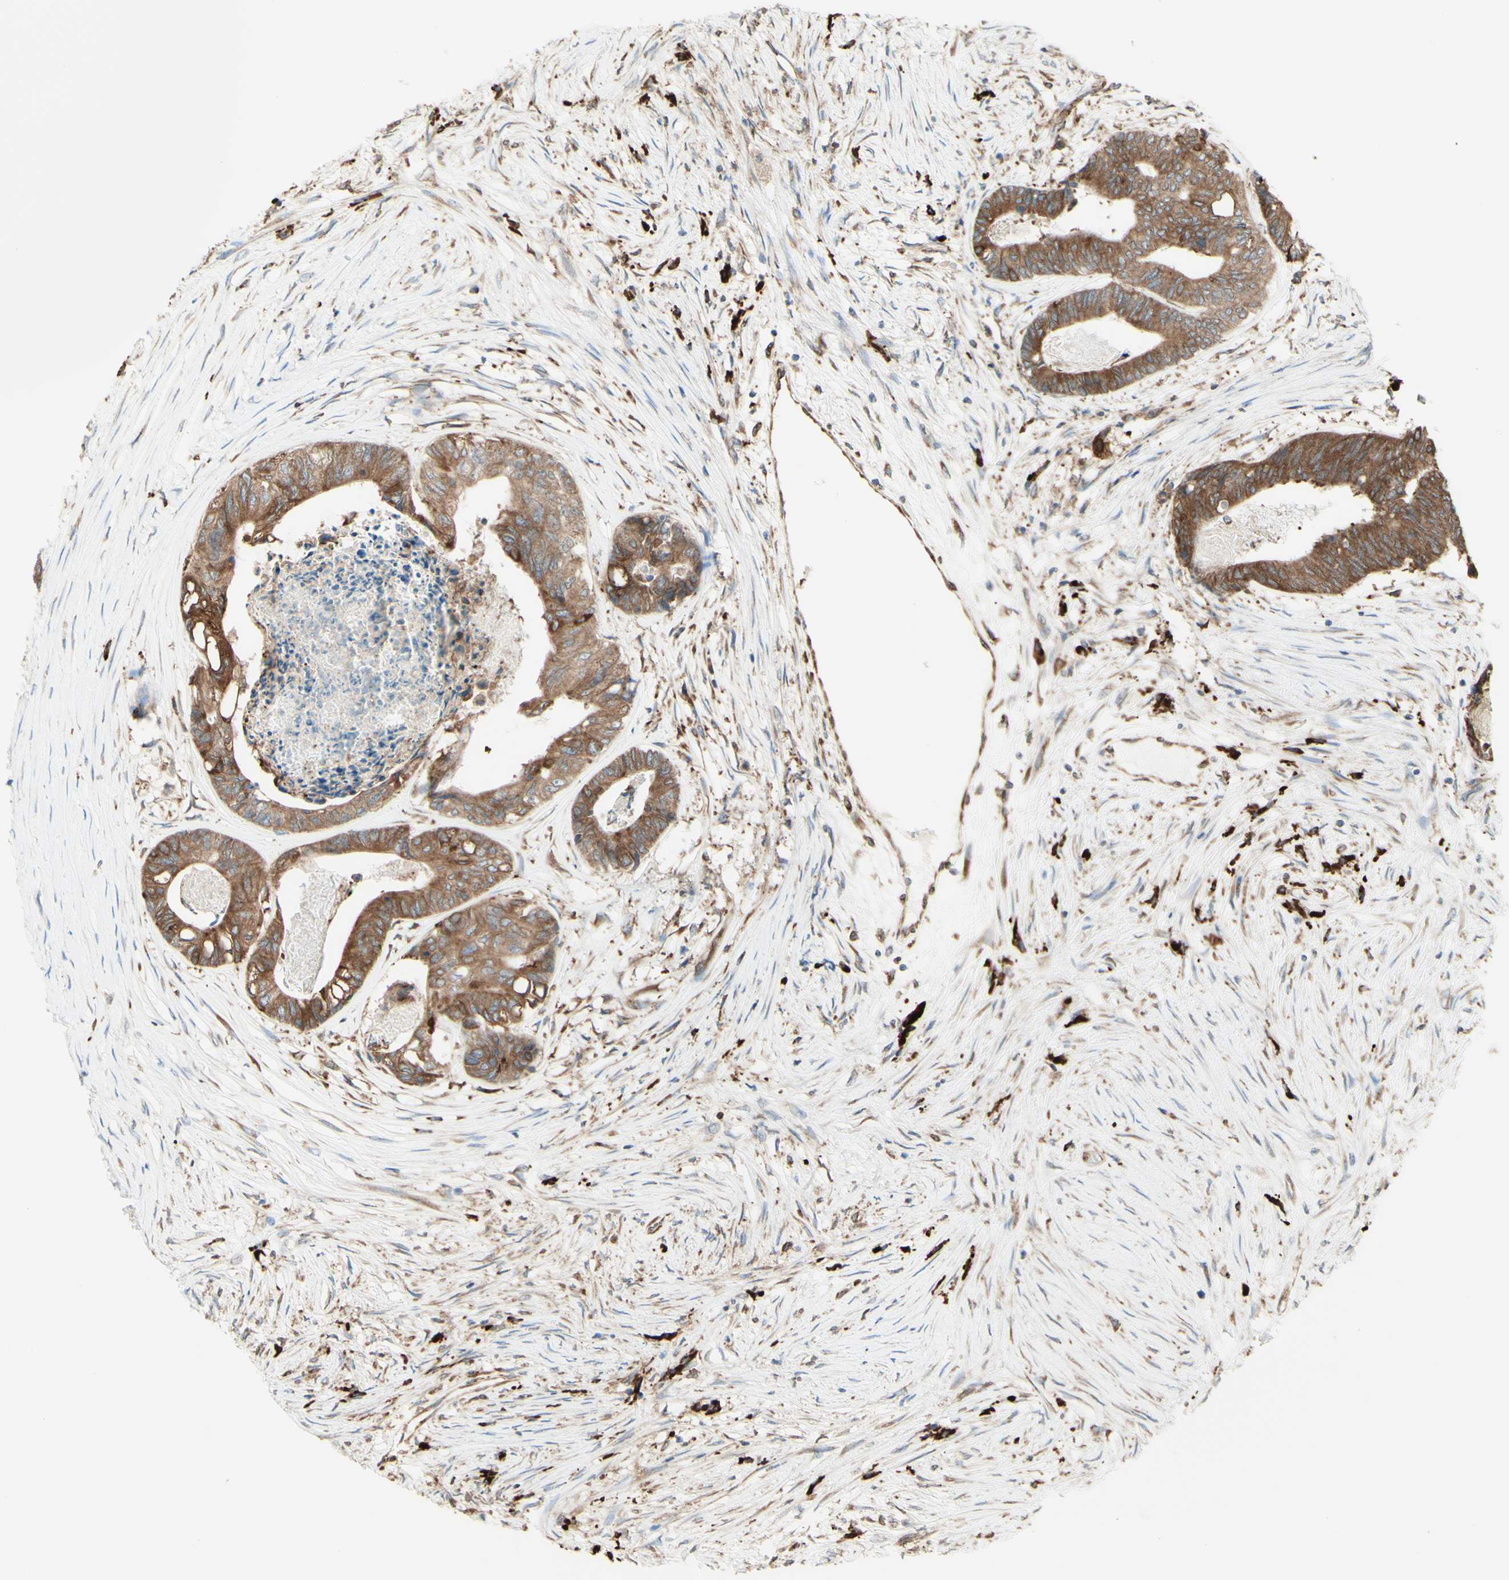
{"staining": {"intensity": "moderate", "quantity": ">75%", "location": "cytoplasmic/membranous"}, "tissue": "colorectal cancer", "cell_type": "Tumor cells", "image_type": "cancer", "snomed": [{"axis": "morphology", "description": "Adenocarcinoma, NOS"}, {"axis": "topography", "description": "Rectum"}], "caption": "Colorectal adenocarcinoma stained with a brown dye exhibits moderate cytoplasmic/membranous positive positivity in about >75% of tumor cells.", "gene": "DNAJB11", "patient": {"sex": "male", "age": 63}}